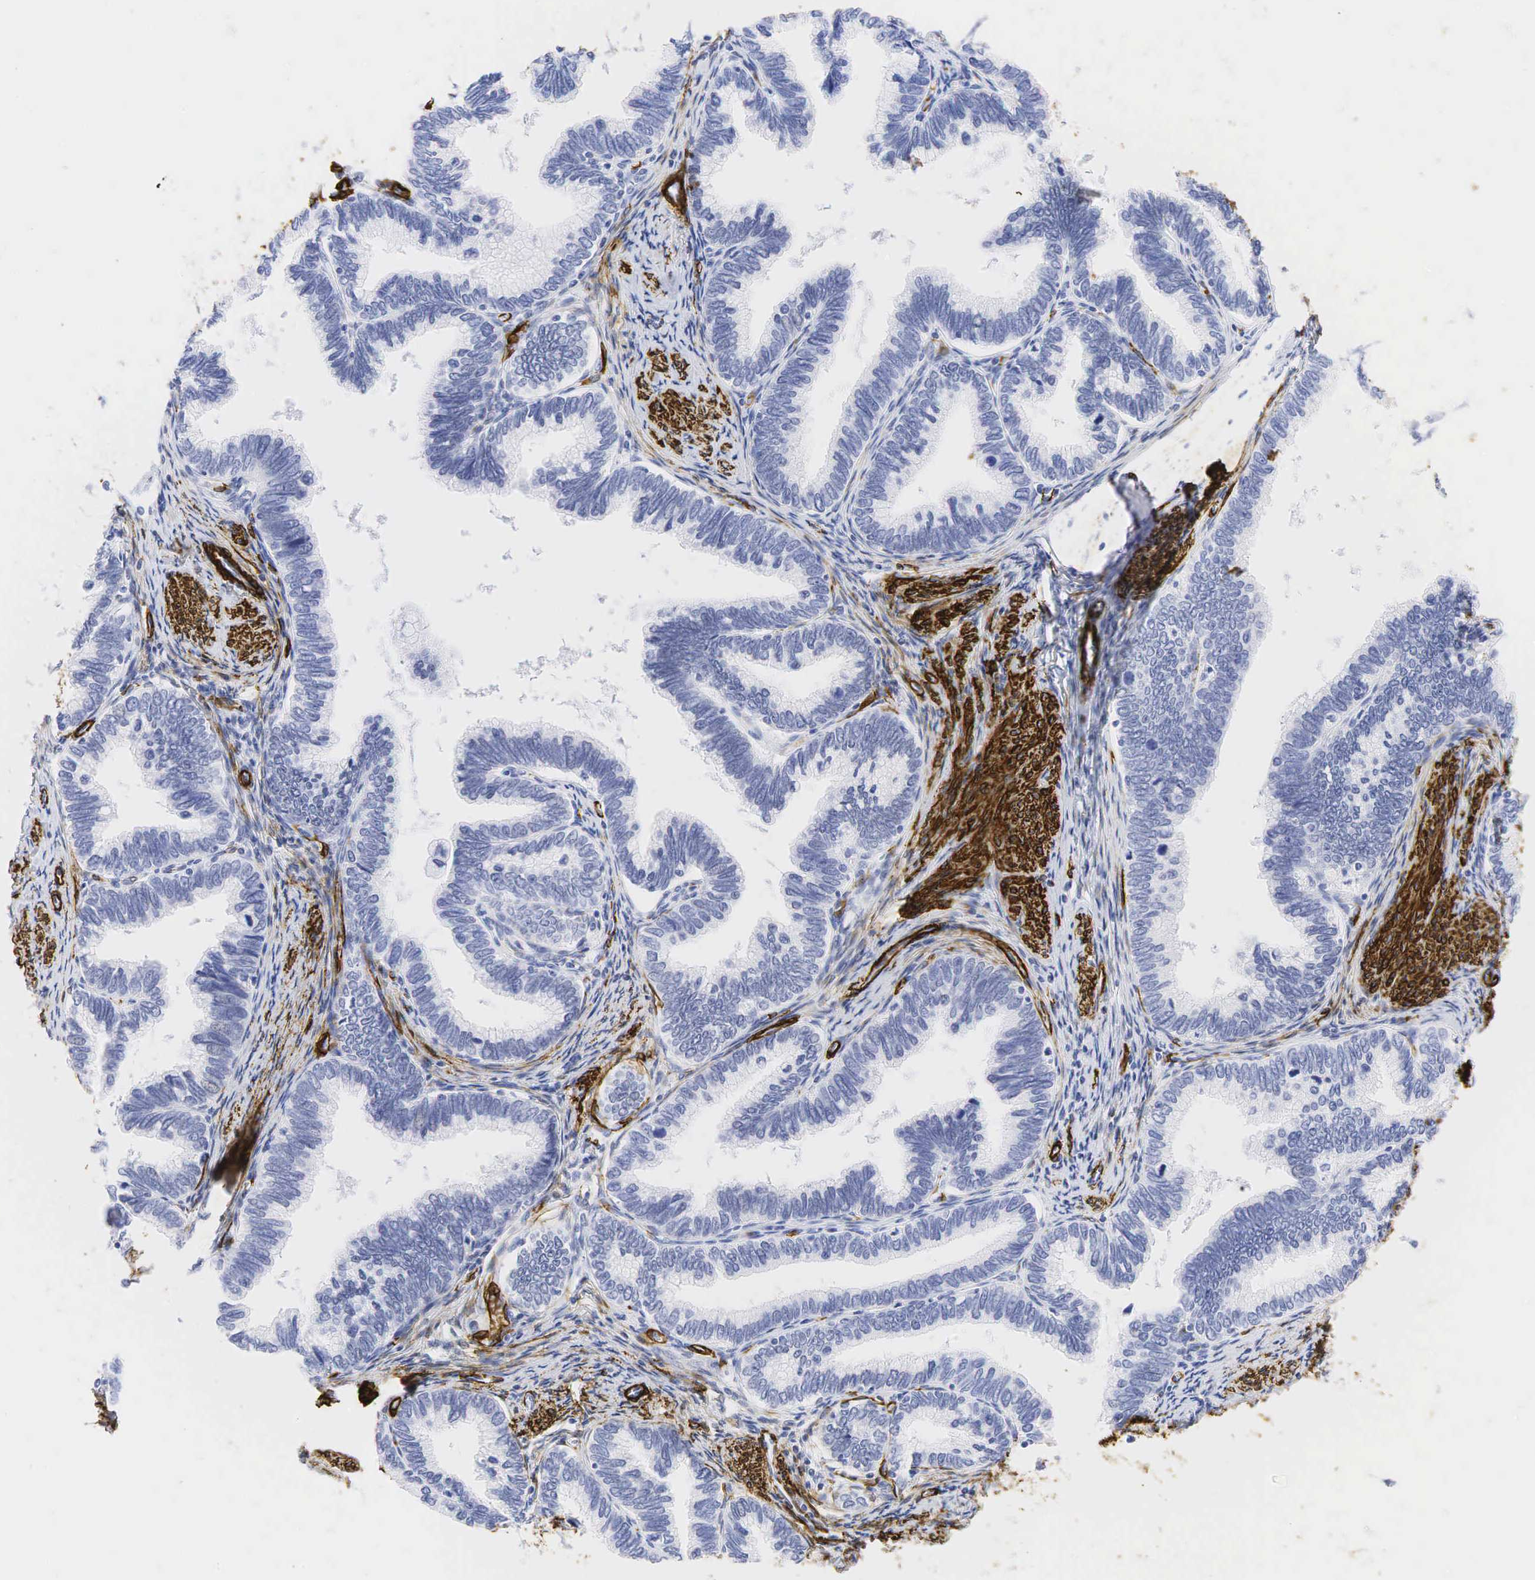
{"staining": {"intensity": "negative", "quantity": "none", "location": "none"}, "tissue": "cervical cancer", "cell_type": "Tumor cells", "image_type": "cancer", "snomed": [{"axis": "morphology", "description": "Adenocarcinoma, NOS"}, {"axis": "topography", "description": "Cervix"}], "caption": "Tumor cells show no significant staining in cervical cancer.", "gene": "ACTA2", "patient": {"sex": "female", "age": 49}}